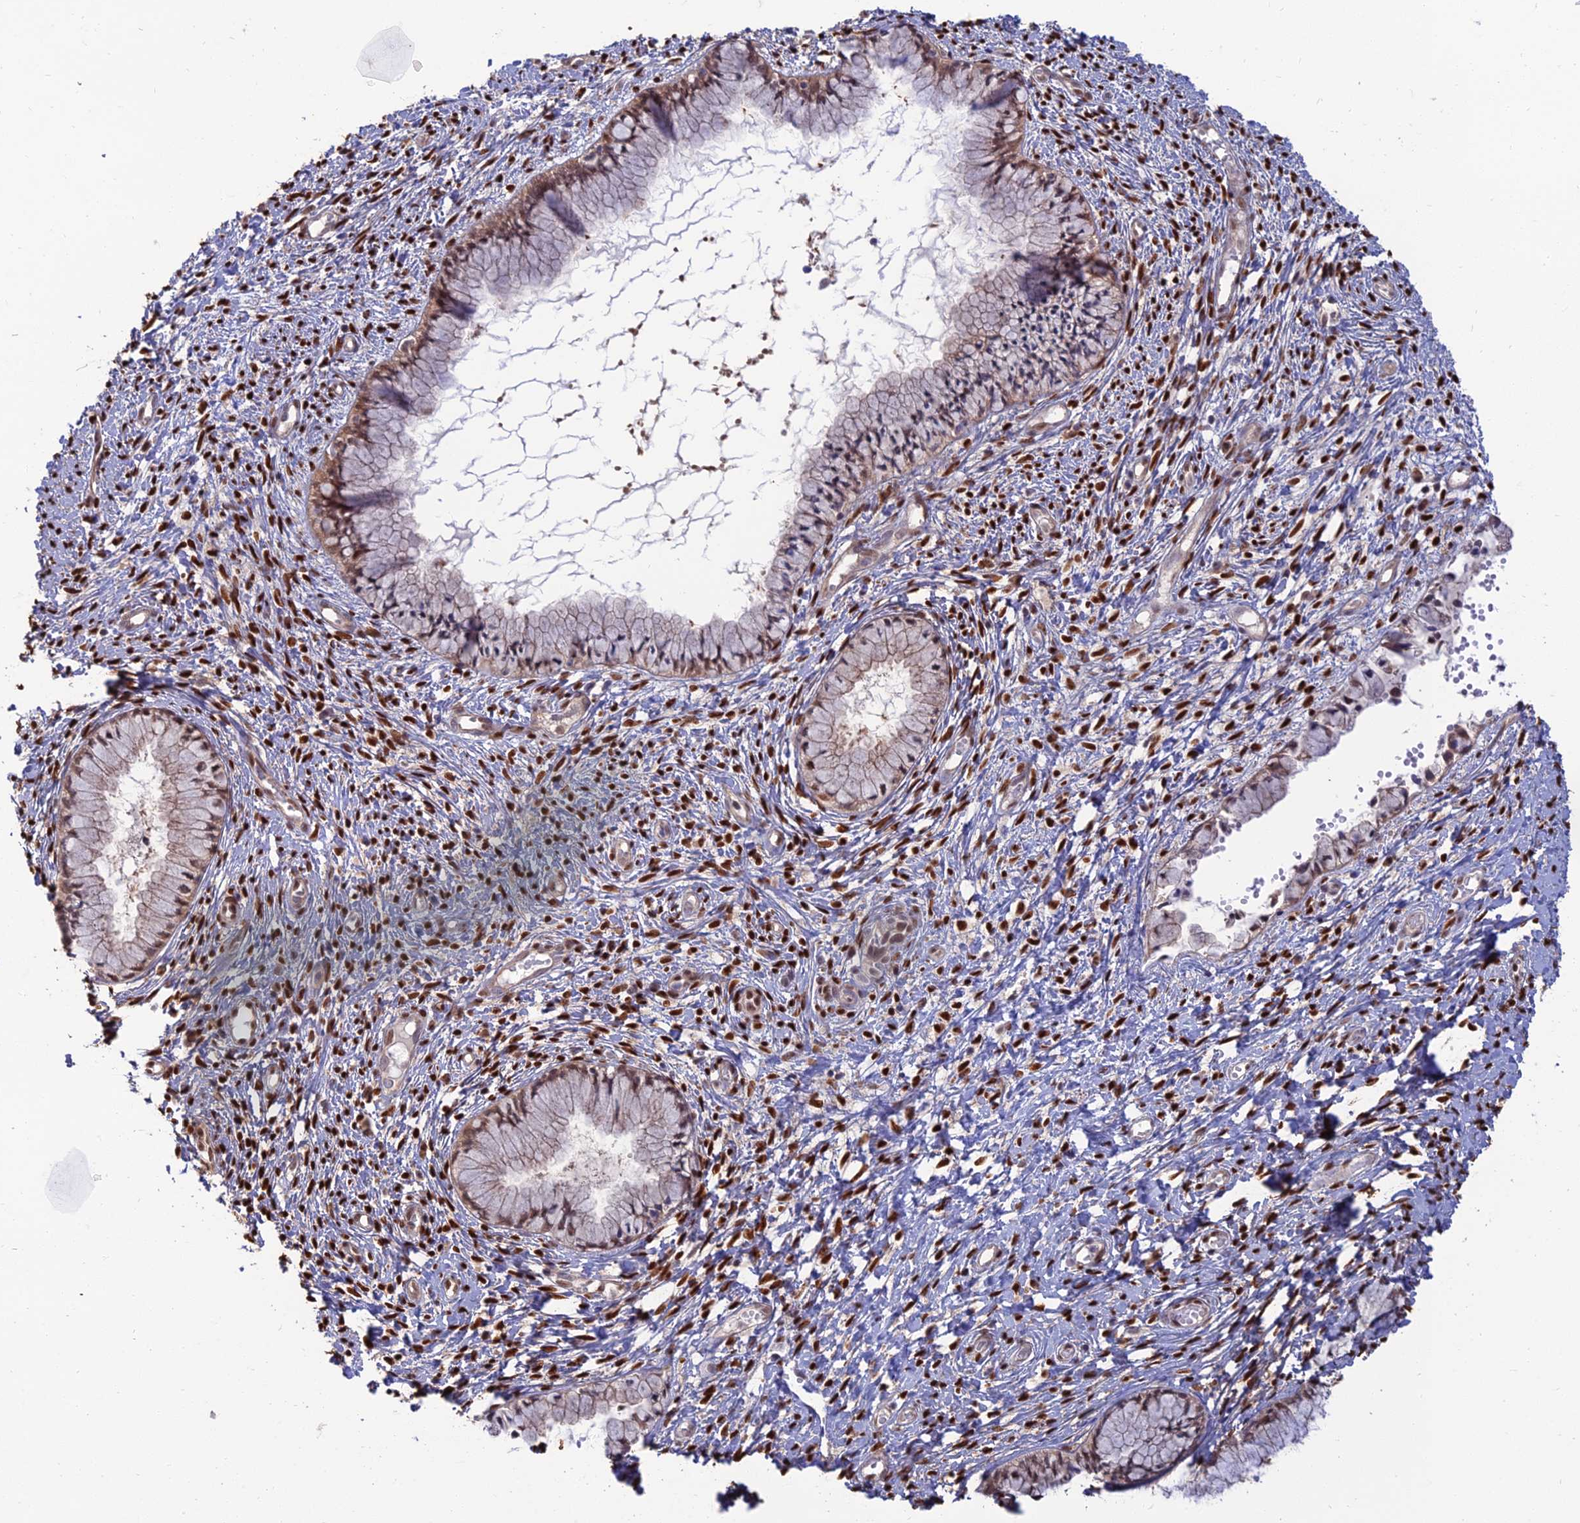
{"staining": {"intensity": "strong", "quantity": "25%-75%", "location": "nuclear"}, "tissue": "cervix", "cell_type": "Glandular cells", "image_type": "normal", "snomed": [{"axis": "morphology", "description": "Normal tissue, NOS"}, {"axis": "topography", "description": "Cervix"}], "caption": "DAB (3,3'-diaminobenzidine) immunohistochemical staining of normal human cervix displays strong nuclear protein staining in about 25%-75% of glandular cells. The protein is stained brown, and the nuclei are stained in blue (DAB IHC with brightfield microscopy, high magnification).", "gene": "DNPEP", "patient": {"sex": "female", "age": 42}}